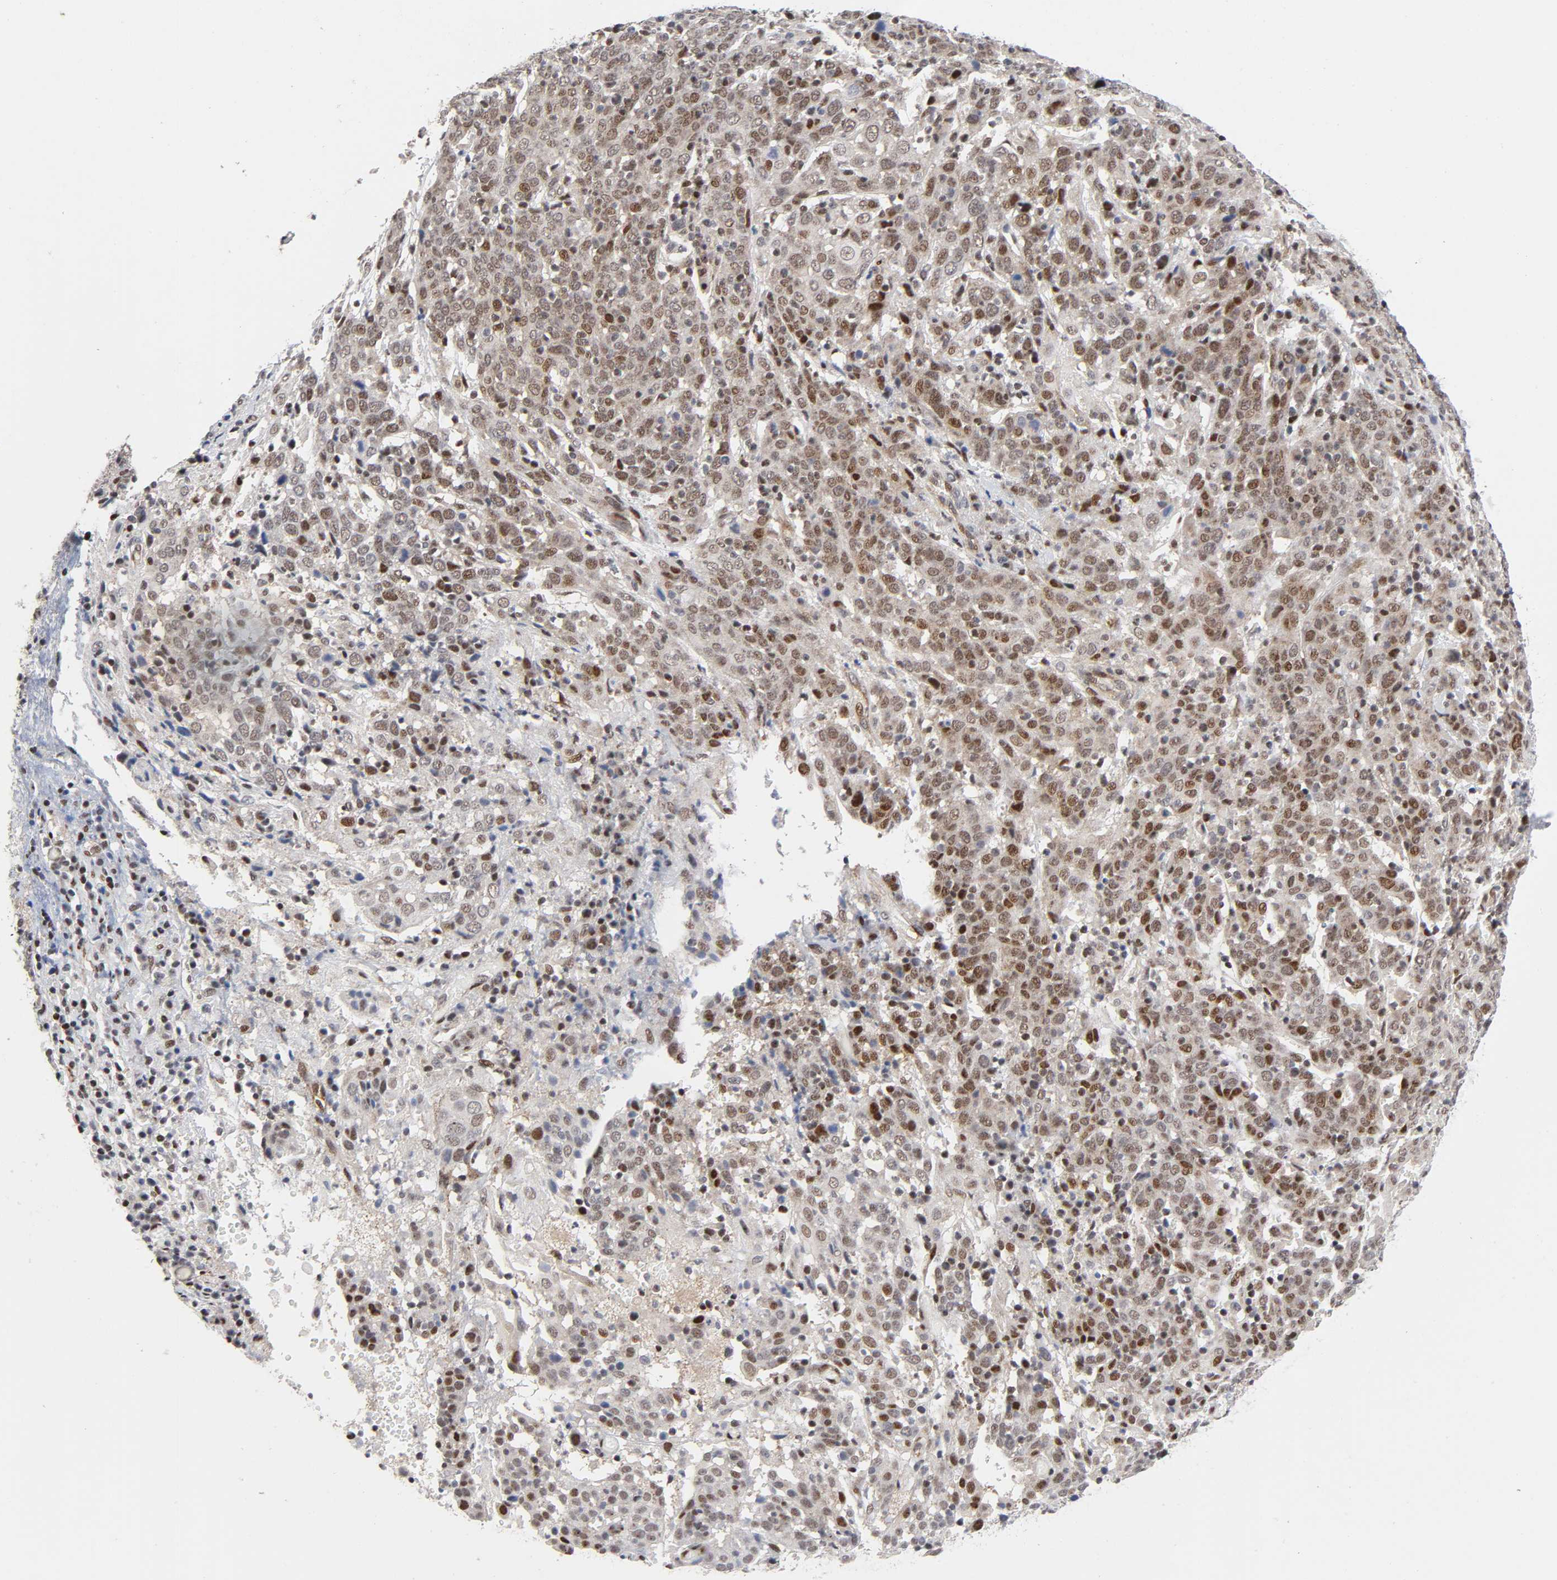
{"staining": {"intensity": "moderate", "quantity": ">75%", "location": "nuclear"}, "tissue": "cervical cancer", "cell_type": "Tumor cells", "image_type": "cancer", "snomed": [{"axis": "morphology", "description": "Normal tissue, NOS"}, {"axis": "morphology", "description": "Squamous cell carcinoma, NOS"}, {"axis": "topography", "description": "Cervix"}], "caption": "Immunohistochemistry (IHC) histopathology image of cervical squamous cell carcinoma stained for a protein (brown), which exhibits medium levels of moderate nuclear staining in approximately >75% of tumor cells.", "gene": "STK38", "patient": {"sex": "female", "age": 67}}